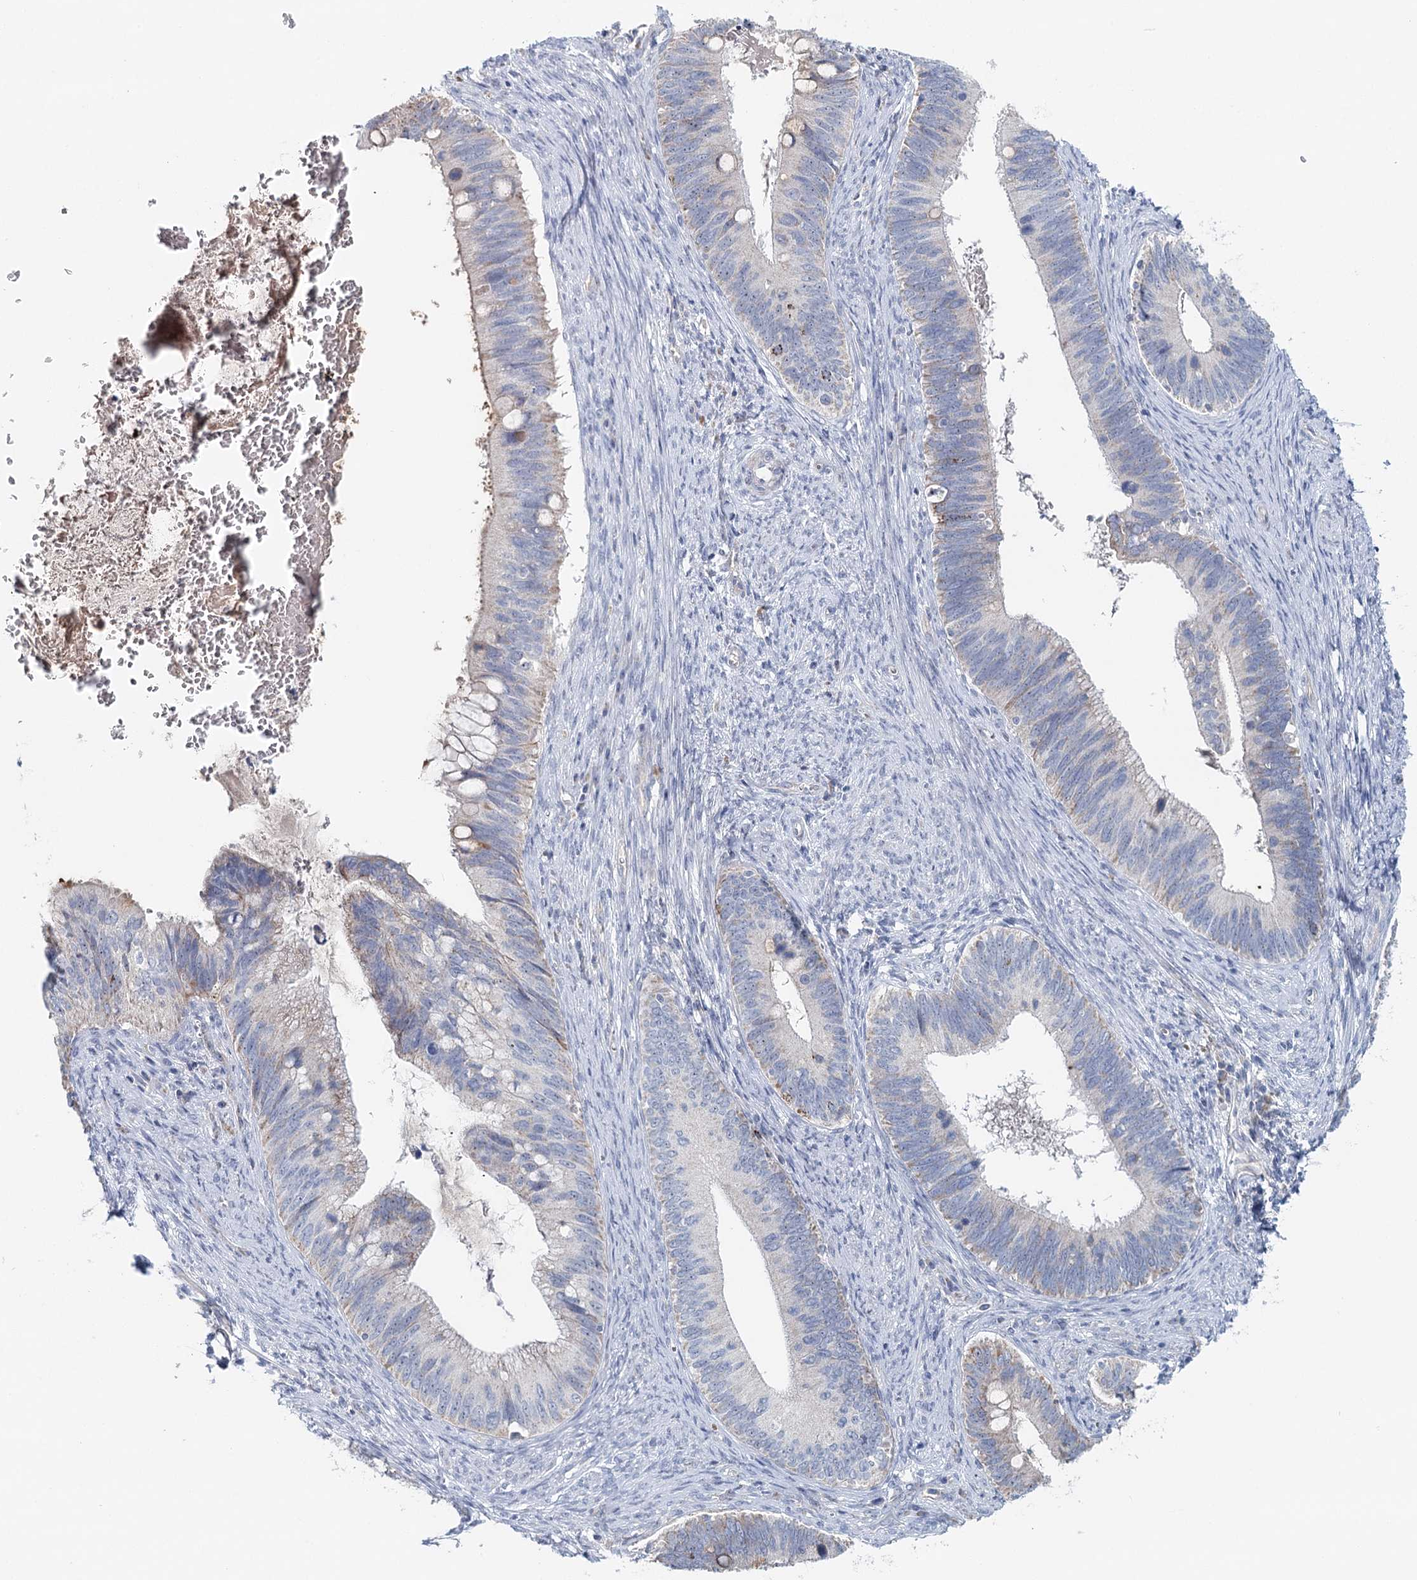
{"staining": {"intensity": "weak", "quantity": "<25%", "location": "cytoplasmic/membranous"}, "tissue": "cervical cancer", "cell_type": "Tumor cells", "image_type": "cancer", "snomed": [{"axis": "morphology", "description": "Adenocarcinoma, NOS"}, {"axis": "topography", "description": "Cervix"}], "caption": "Cervical cancer stained for a protein using immunohistochemistry (IHC) displays no positivity tumor cells.", "gene": "RBM43", "patient": {"sex": "female", "age": 42}}